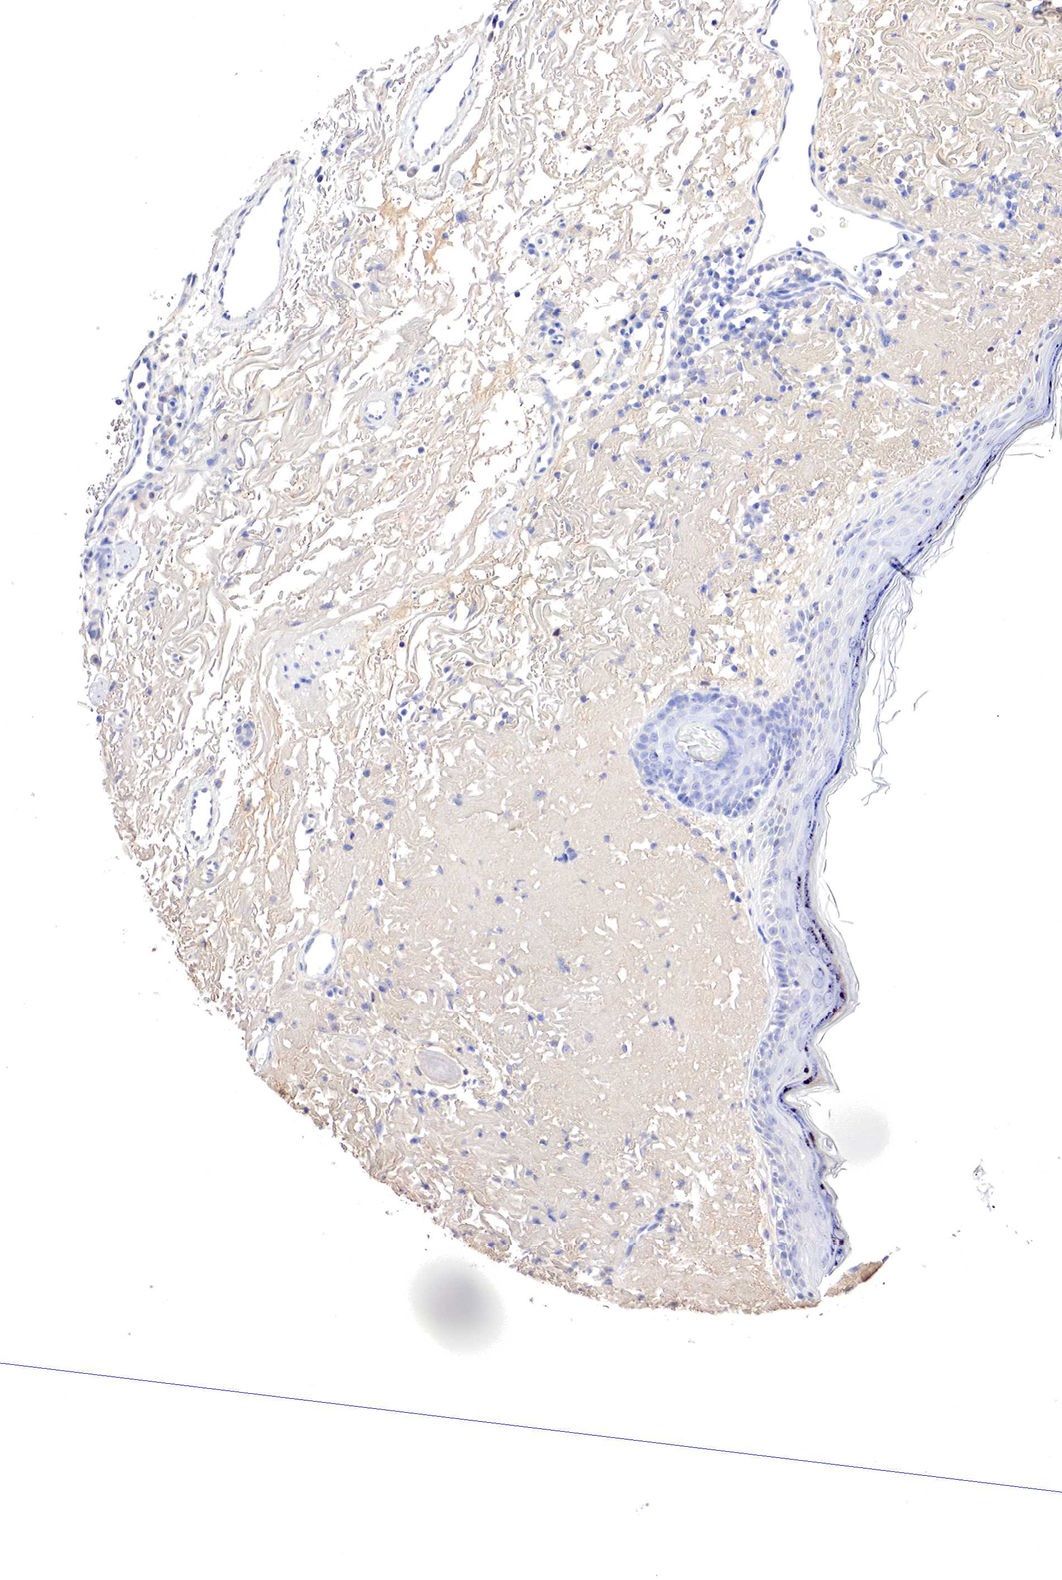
{"staining": {"intensity": "negative", "quantity": "none", "location": "none"}, "tissue": "skin", "cell_type": "Fibroblasts", "image_type": "normal", "snomed": [{"axis": "morphology", "description": "Normal tissue, NOS"}, {"axis": "topography", "description": "Skin"}], "caption": "Fibroblasts show no significant protein positivity in unremarkable skin.", "gene": "GATA1", "patient": {"sex": "female", "age": 90}}